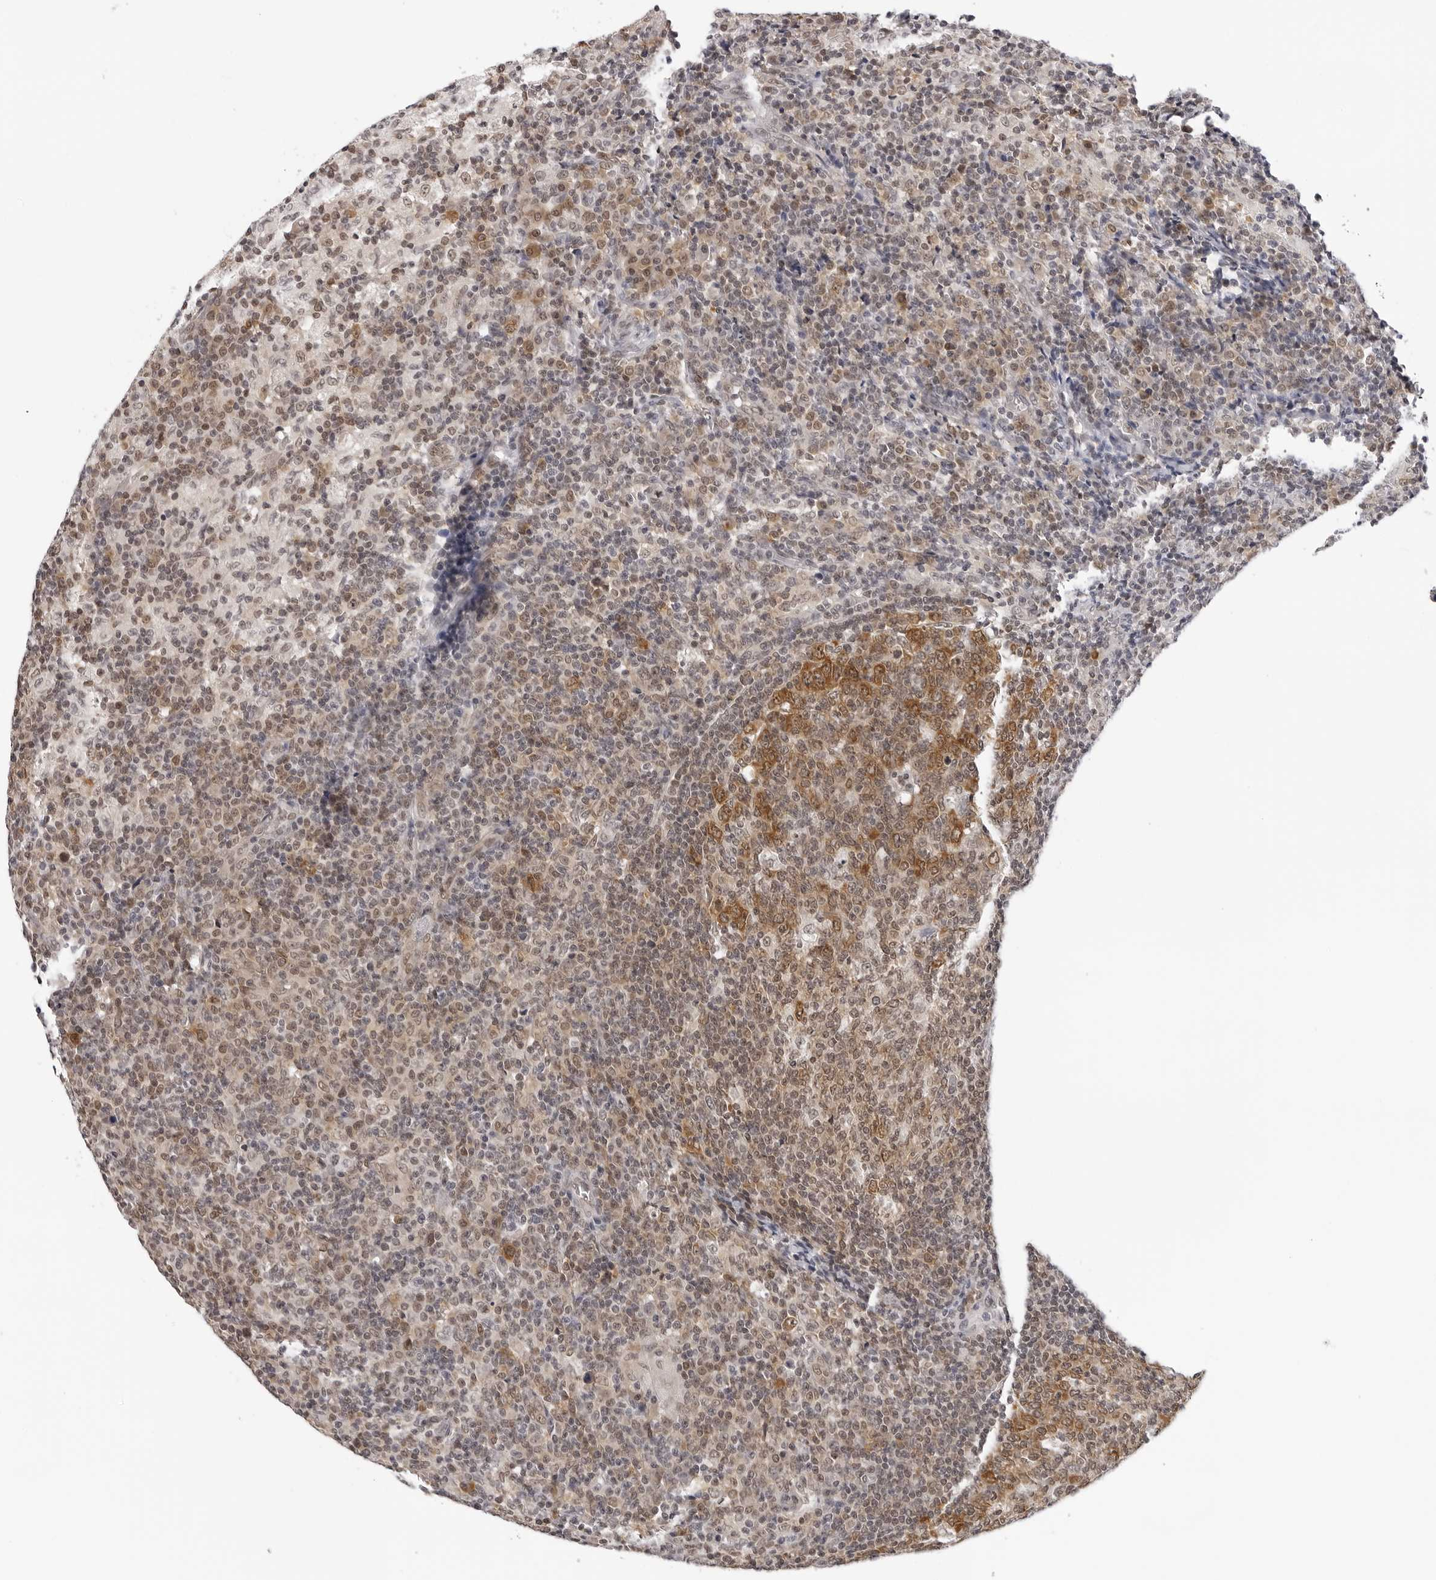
{"staining": {"intensity": "moderate", "quantity": ">75%", "location": "cytoplasmic/membranous,nuclear"}, "tissue": "lymph node", "cell_type": "Germinal center cells", "image_type": "normal", "snomed": [{"axis": "morphology", "description": "Normal tissue, NOS"}, {"axis": "morphology", "description": "Inflammation, NOS"}, {"axis": "topography", "description": "Lymph node"}], "caption": "High-power microscopy captured an immunohistochemistry (IHC) histopathology image of normal lymph node, revealing moderate cytoplasmic/membranous,nuclear staining in about >75% of germinal center cells.", "gene": "WDR77", "patient": {"sex": "male", "age": 55}}